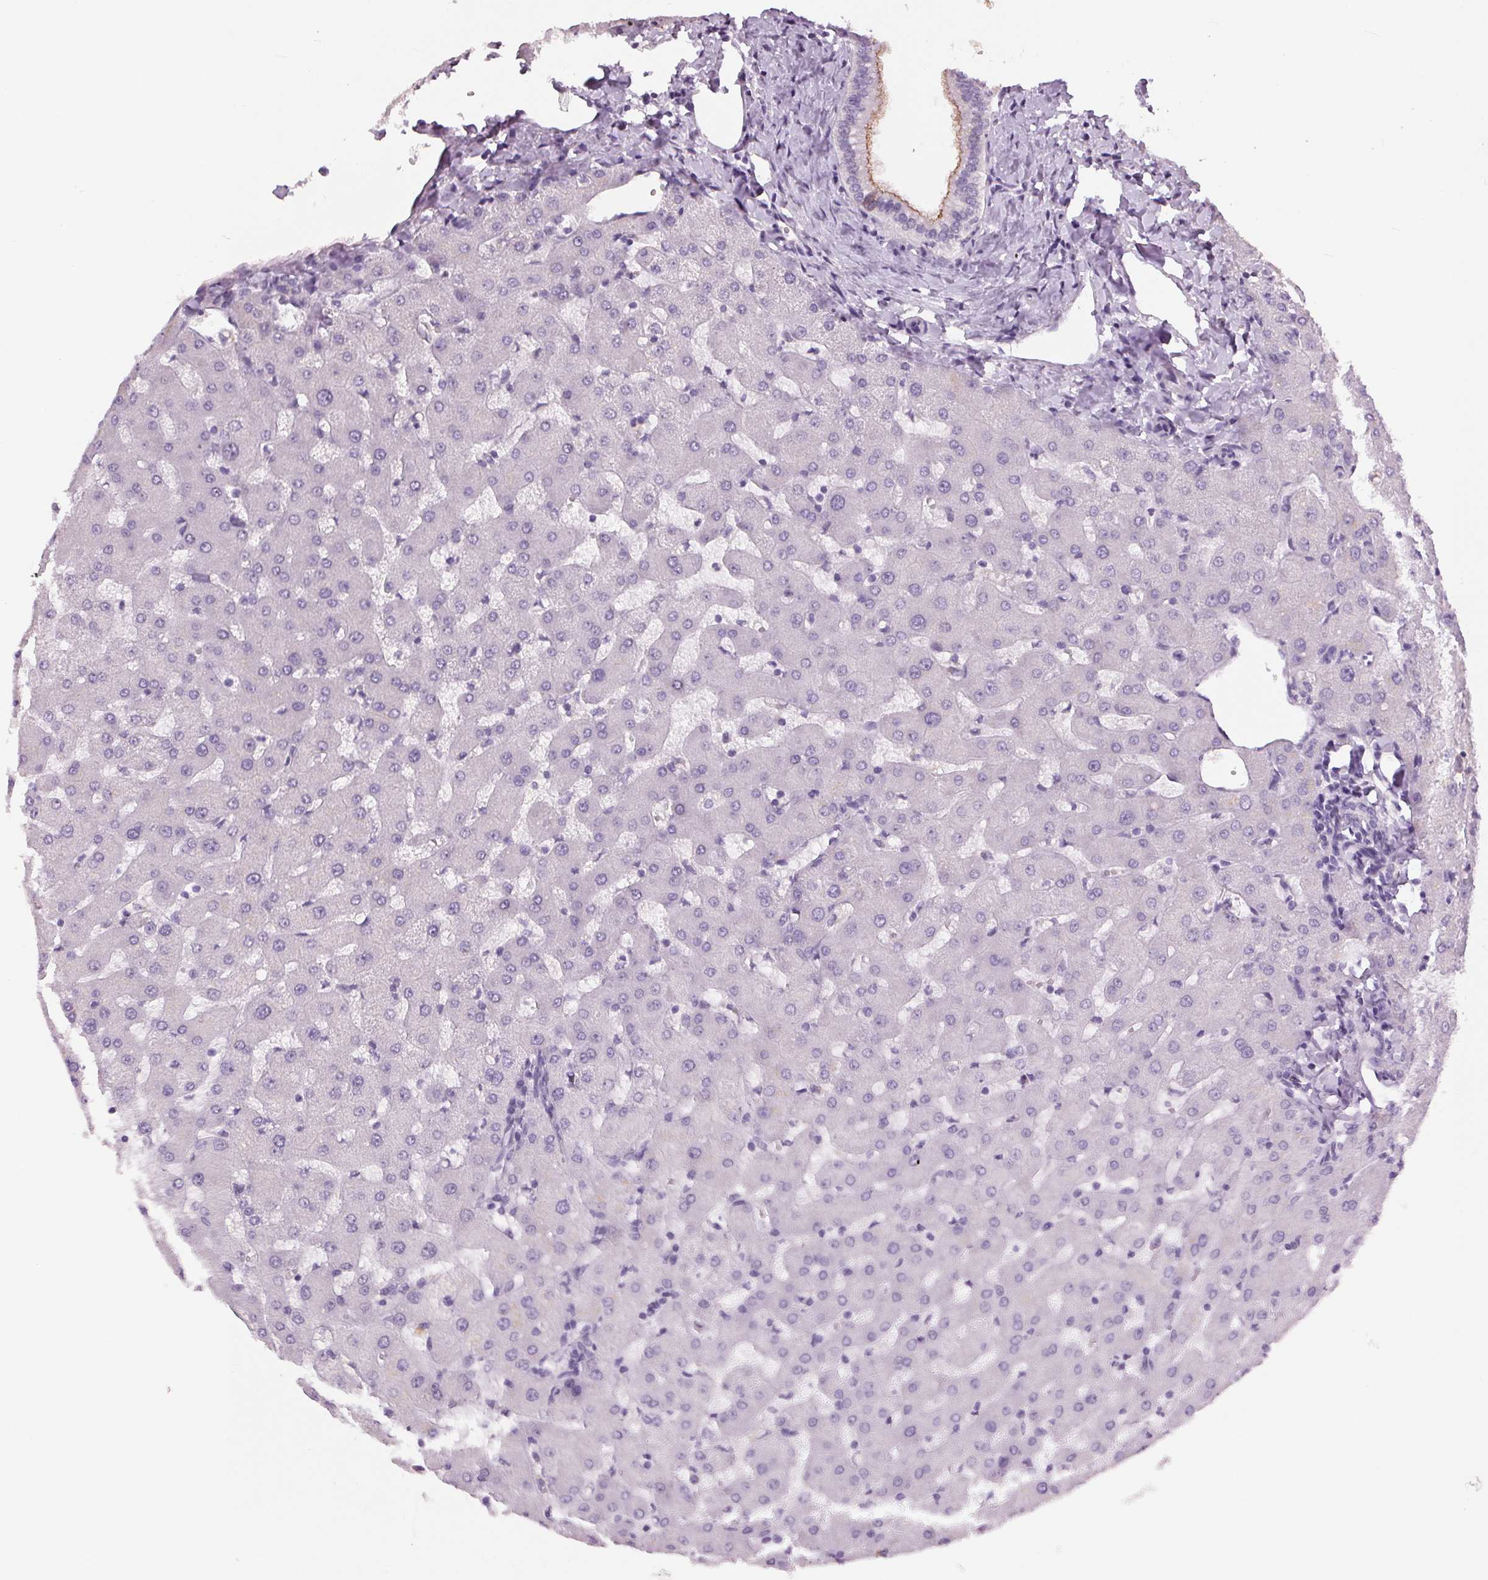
{"staining": {"intensity": "moderate", "quantity": "<25%", "location": "cytoplasmic/membranous"}, "tissue": "liver", "cell_type": "Cholangiocytes", "image_type": "normal", "snomed": [{"axis": "morphology", "description": "Normal tissue, NOS"}, {"axis": "topography", "description": "Liver"}], "caption": "This image reveals immunohistochemistry (IHC) staining of unremarkable liver, with low moderate cytoplasmic/membranous positivity in approximately <25% of cholangiocytes.", "gene": "MISP", "patient": {"sex": "female", "age": 63}}